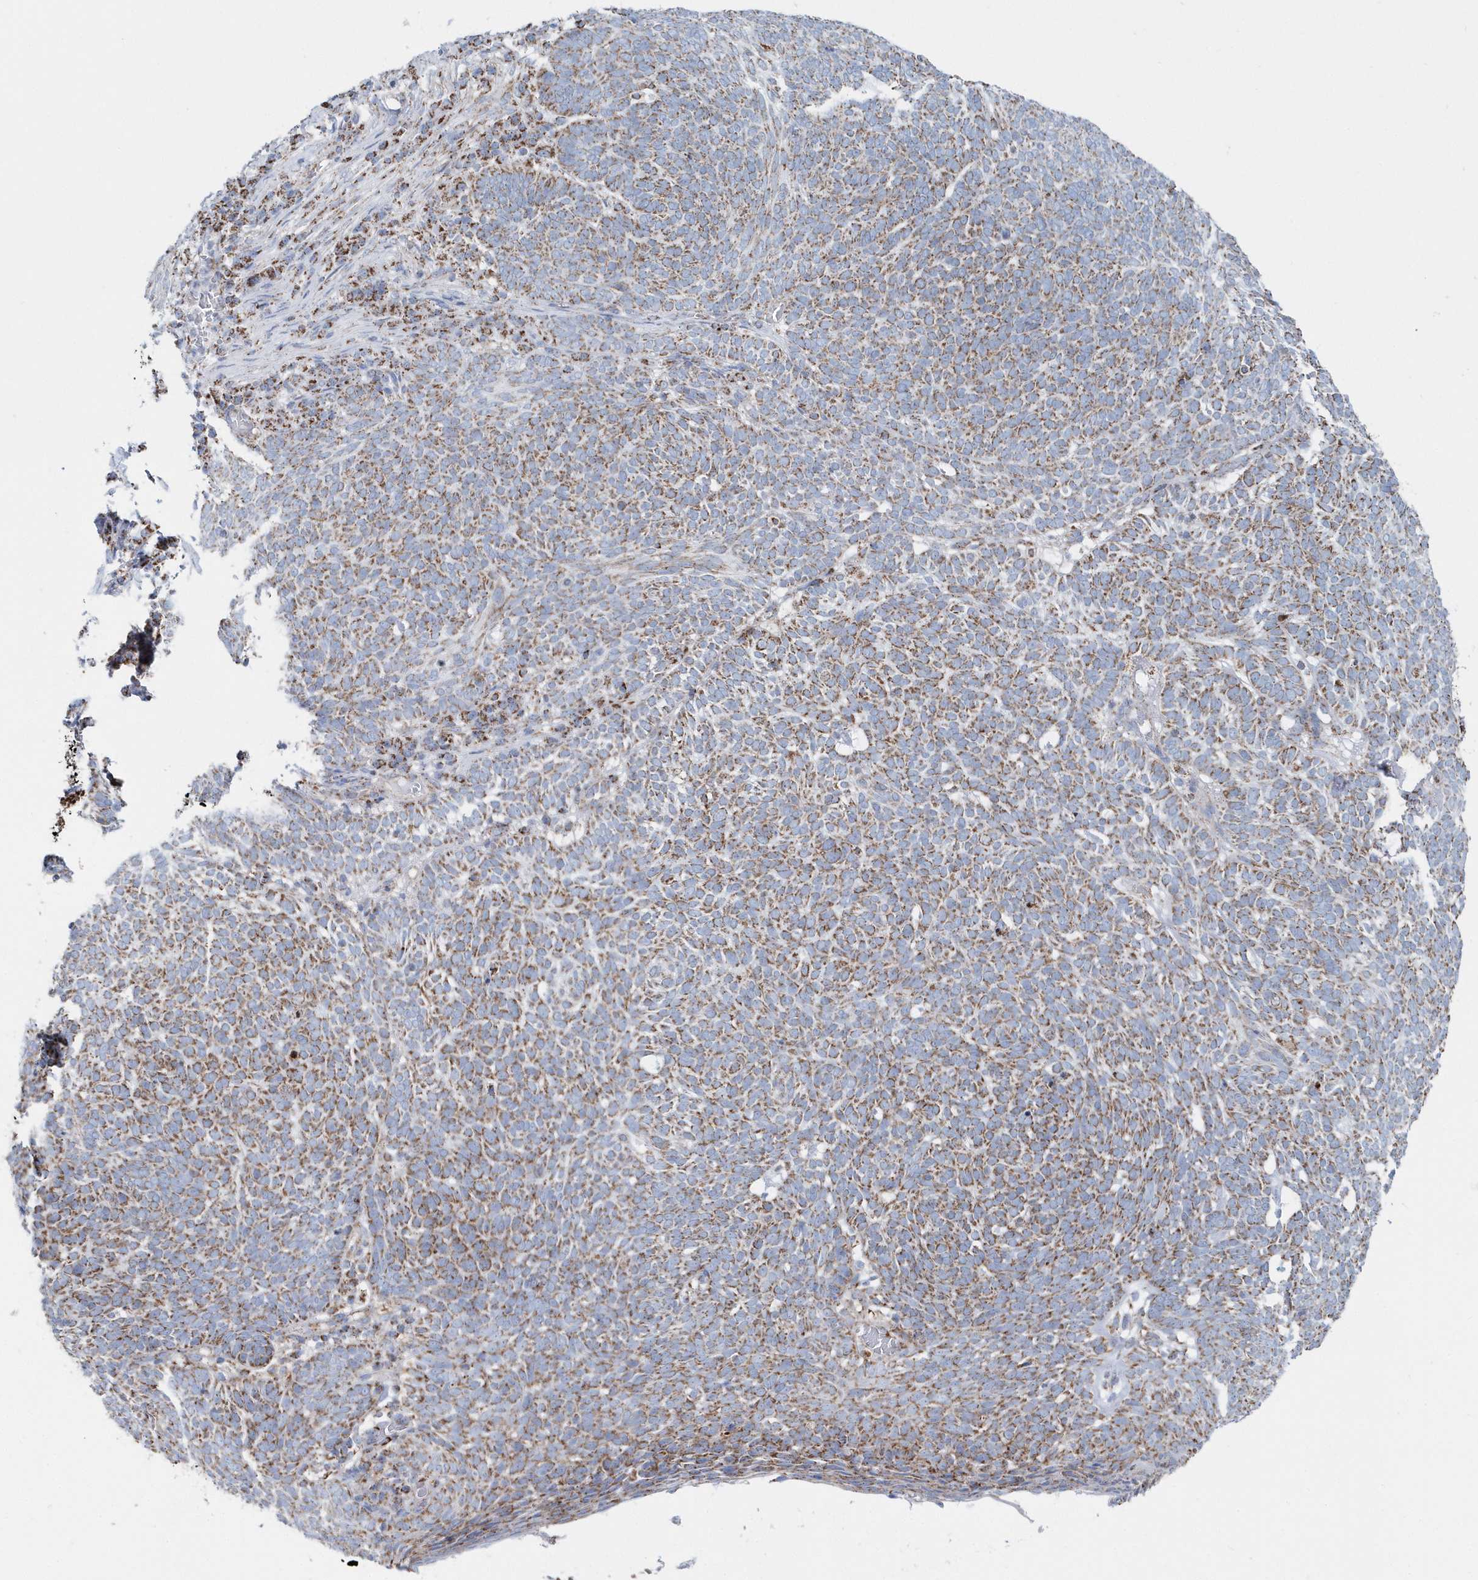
{"staining": {"intensity": "moderate", "quantity": ">75%", "location": "cytoplasmic/membranous"}, "tissue": "skin cancer", "cell_type": "Tumor cells", "image_type": "cancer", "snomed": [{"axis": "morphology", "description": "Squamous cell carcinoma, NOS"}, {"axis": "topography", "description": "Skin"}], "caption": "IHC image of neoplastic tissue: squamous cell carcinoma (skin) stained using IHC exhibits medium levels of moderate protein expression localized specifically in the cytoplasmic/membranous of tumor cells, appearing as a cytoplasmic/membranous brown color.", "gene": "TMCO6", "patient": {"sex": "female", "age": 90}}